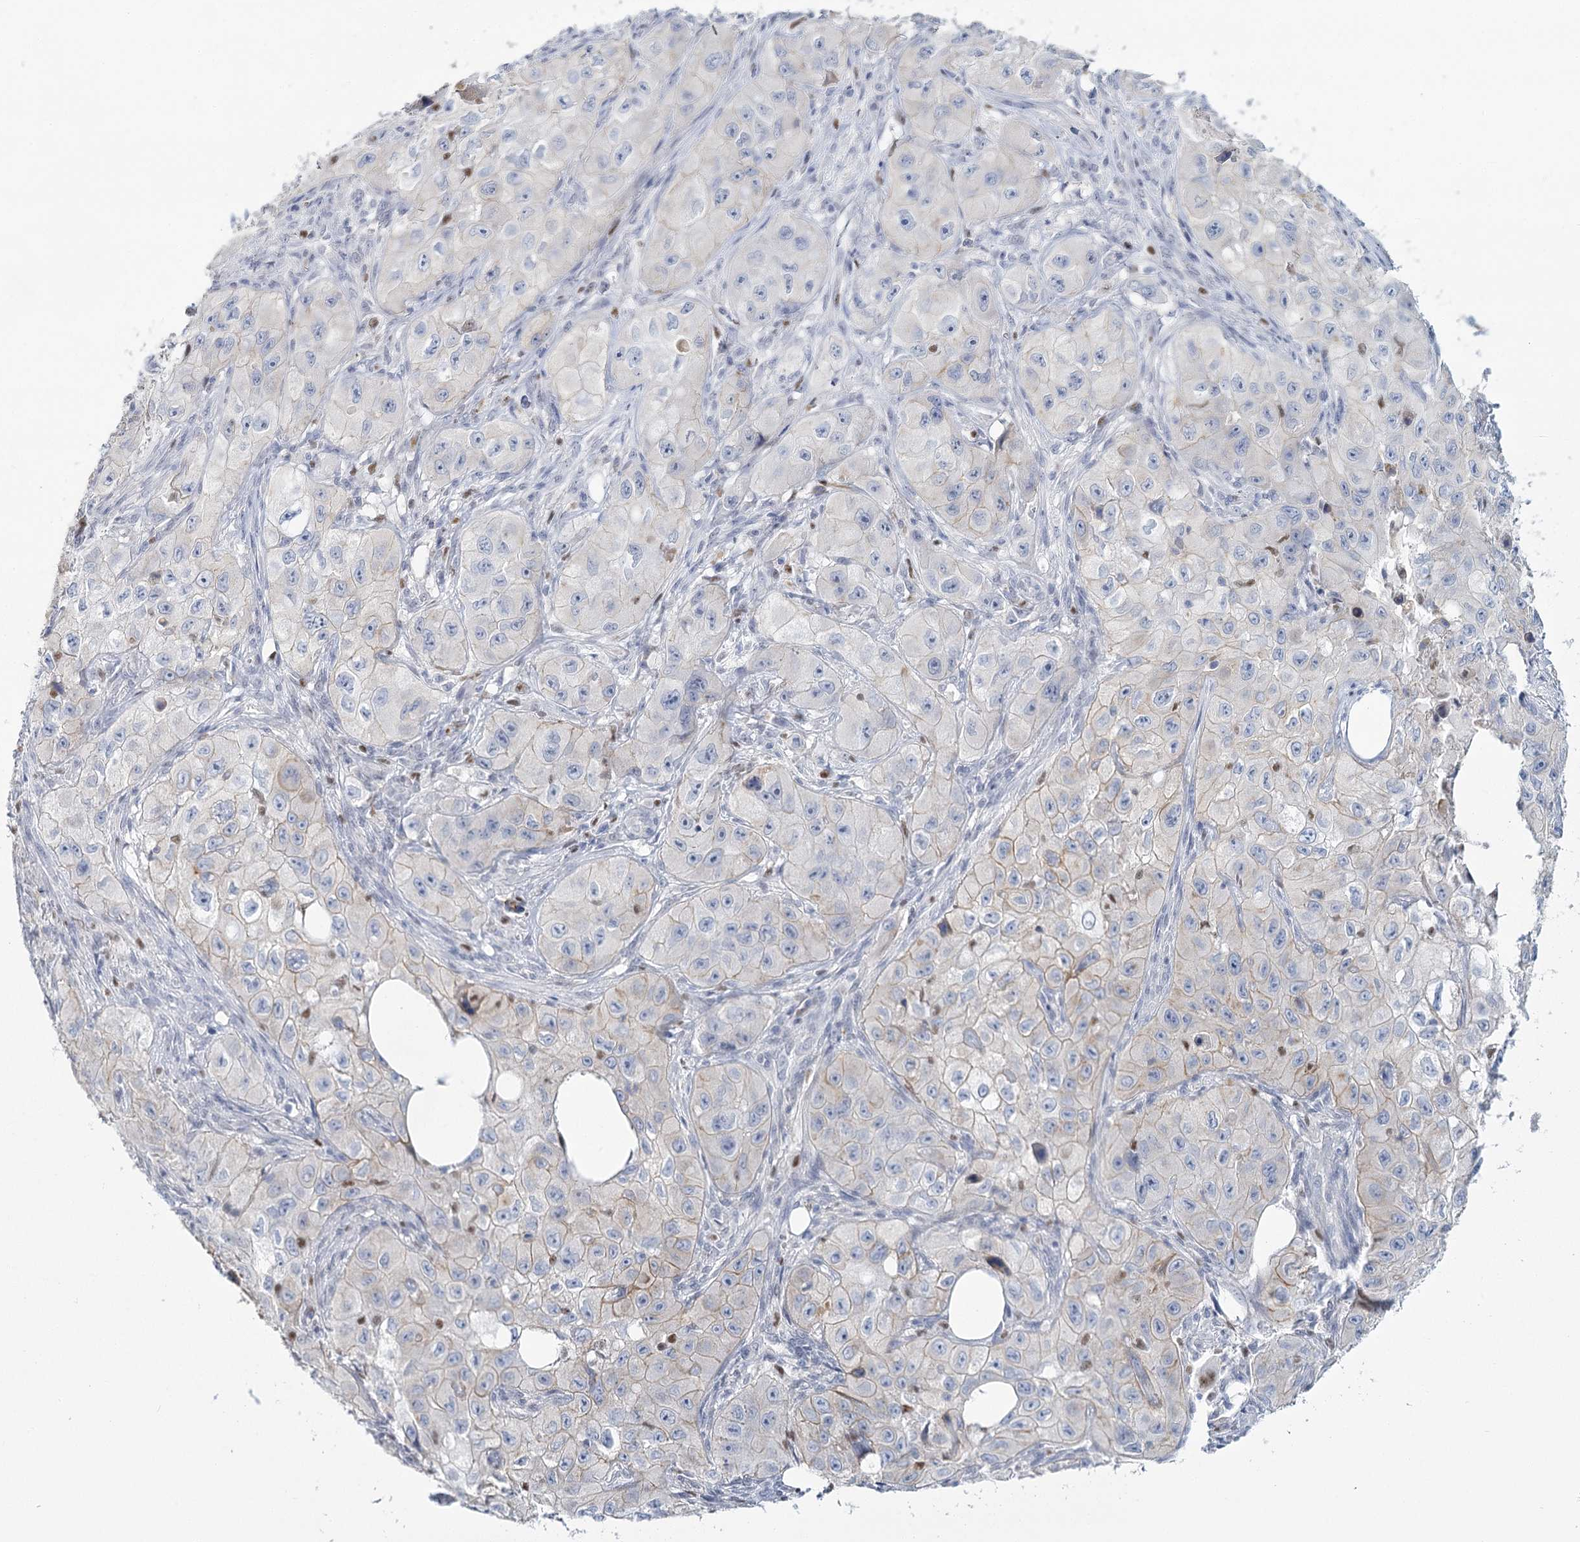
{"staining": {"intensity": "weak", "quantity": "<25%", "location": "cytoplasmic/membranous"}, "tissue": "skin cancer", "cell_type": "Tumor cells", "image_type": "cancer", "snomed": [{"axis": "morphology", "description": "Squamous cell carcinoma, NOS"}, {"axis": "topography", "description": "Skin"}, {"axis": "topography", "description": "Subcutis"}], "caption": "Skin cancer (squamous cell carcinoma) was stained to show a protein in brown. There is no significant expression in tumor cells. (IHC, brightfield microscopy, high magnification).", "gene": "IGSF3", "patient": {"sex": "male", "age": 73}}